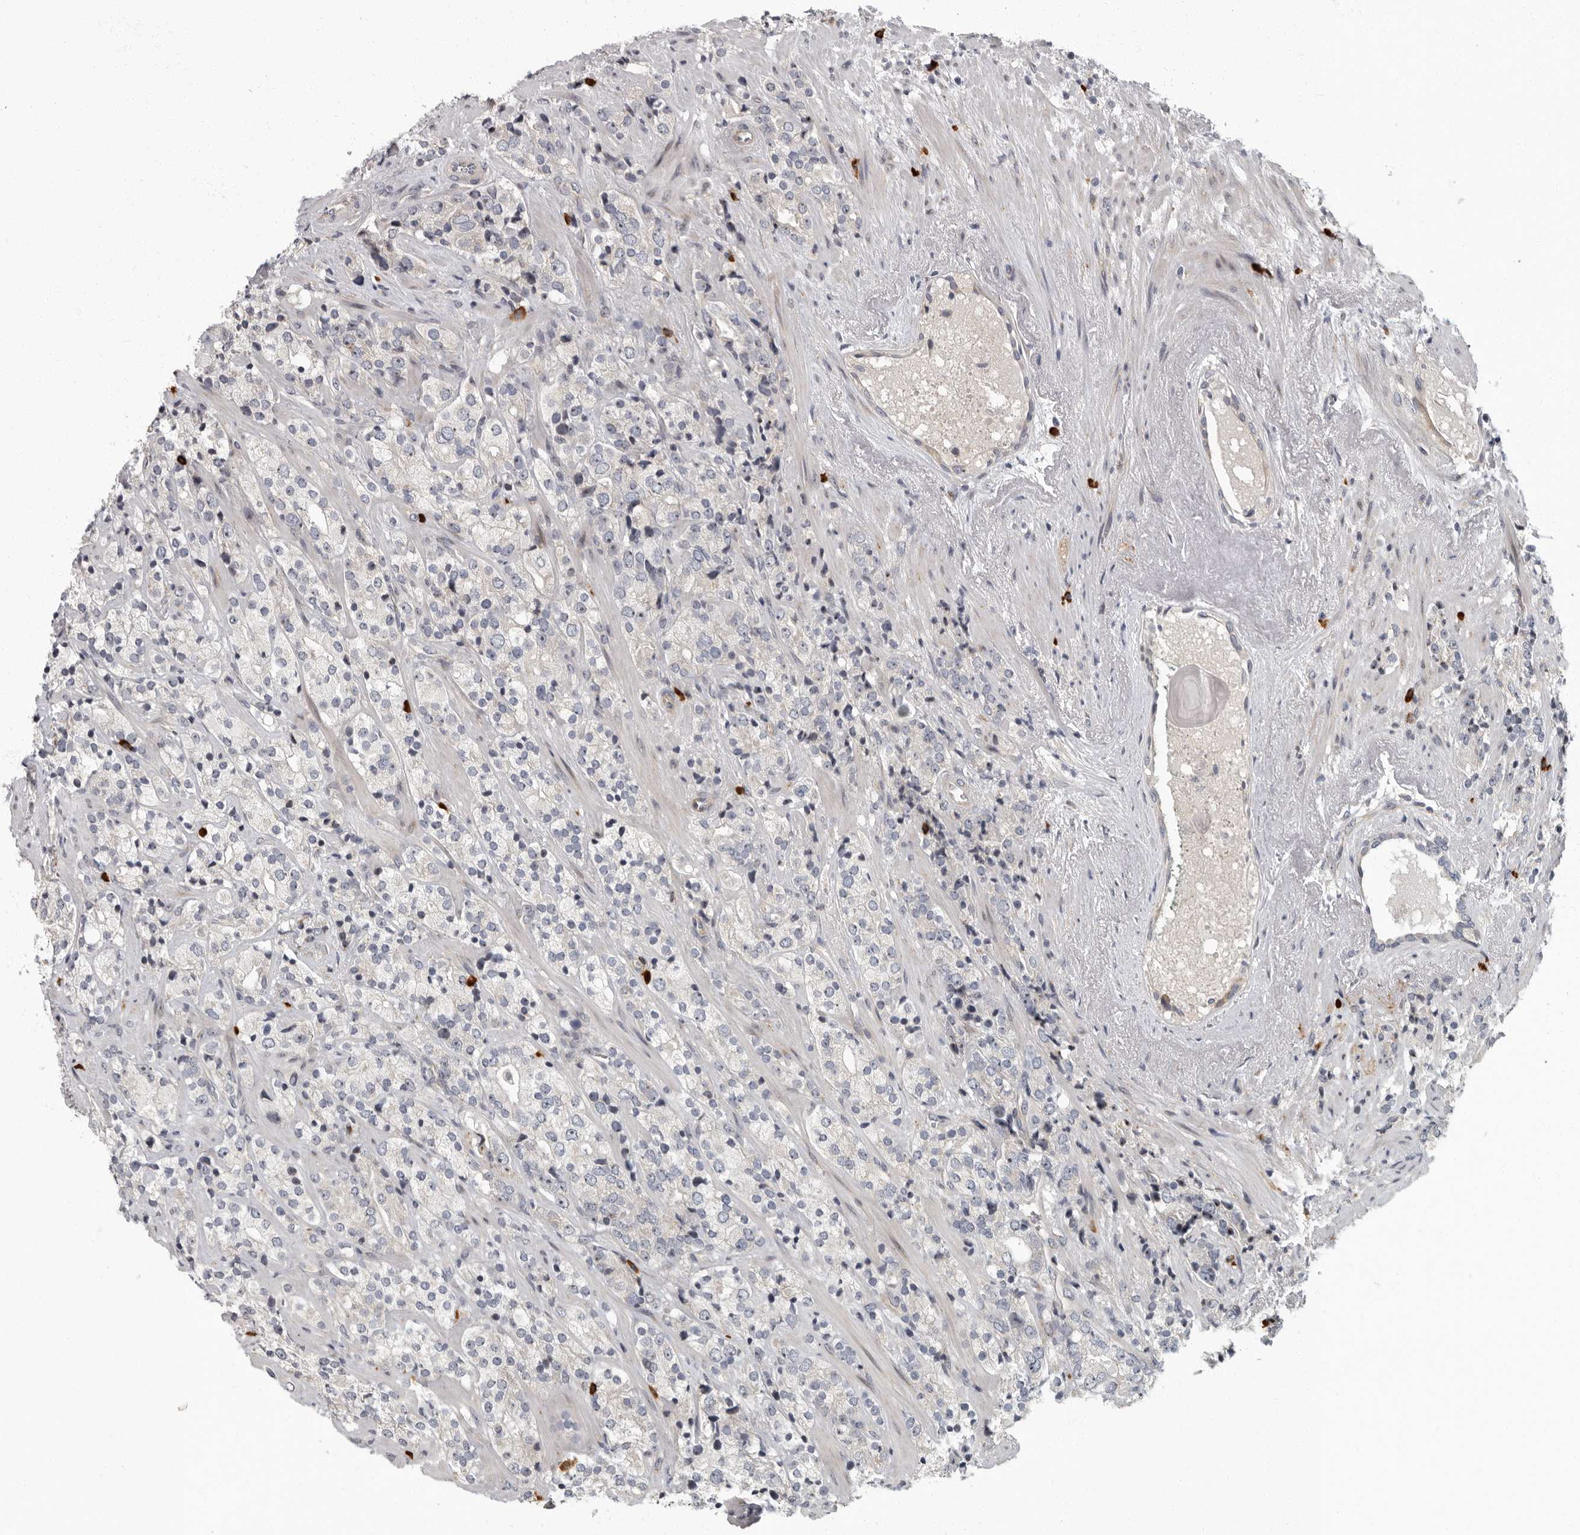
{"staining": {"intensity": "negative", "quantity": "none", "location": "none"}, "tissue": "prostate cancer", "cell_type": "Tumor cells", "image_type": "cancer", "snomed": [{"axis": "morphology", "description": "Adenocarcinoma, High grade"}, {"axis": "topography", "description": "Prostate"}], "caption": "IHC histopathology image of neoplastic tissue: prostate high-grade adenocarcinoma stained with DAB displays no significant protein positivity in tumor cells.", "gene": "PDCD11", "patient": {"sex": "male", "age": 71}}